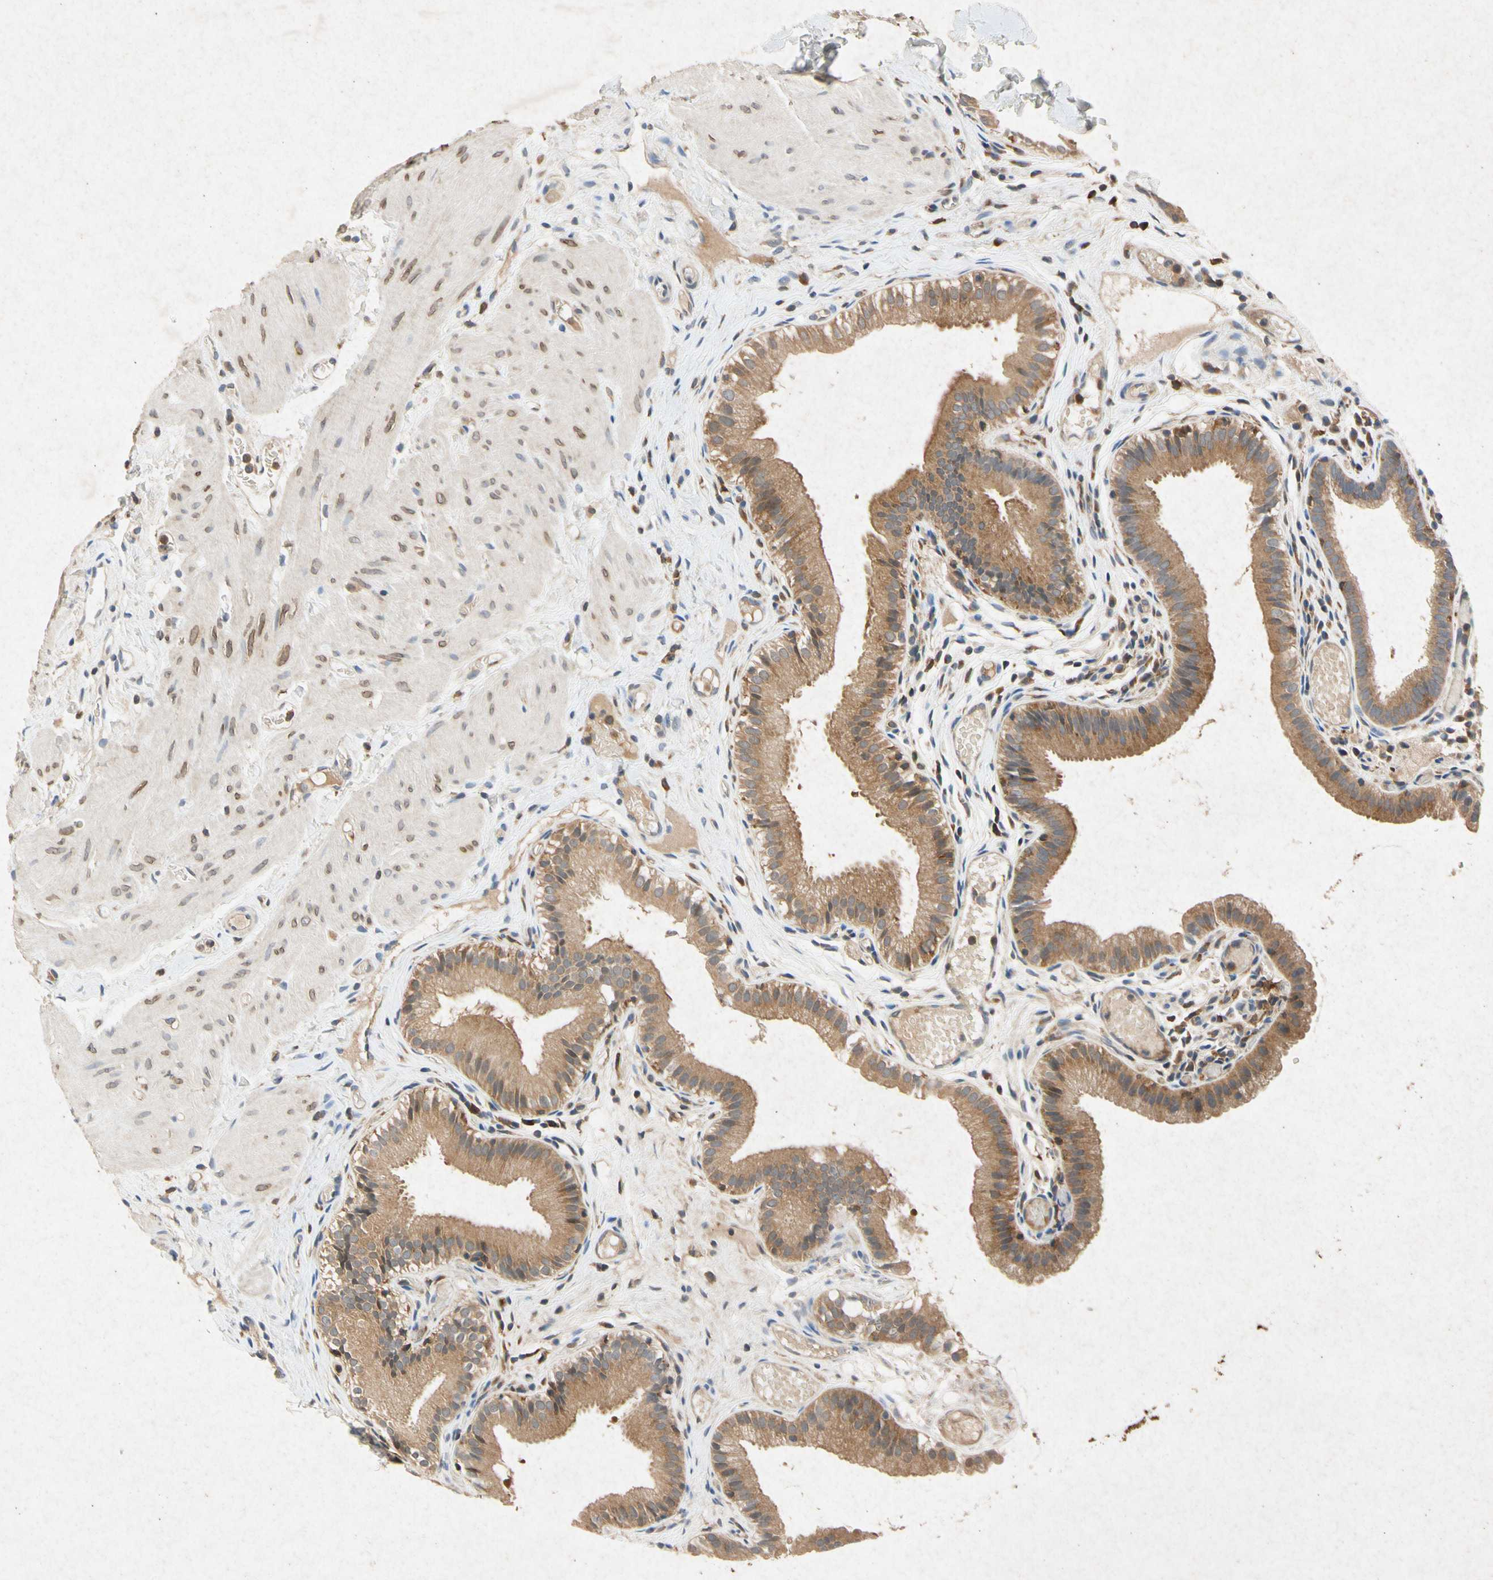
{"staining": {"intensity": "moderate", "quantity": ">75%", "location": "cytoplasmic/membranous"}, "tissue": "gallbladder", "cell_type": "Glandular cells", "image_type": "normal", "snomed": [{"axis": "morphology", "description": "Normal tissue, NOS"}, {"axis": "topography", "description": "Gallbladder"}], "caption": "Immunohistochemical staining of normal human gallbladder displays >75% levels of moderate cytoplasmic/membranous protein staining in about >75% of glandular cells.", "gene": "RPS6KA1", "patient": {"sex": "female", "age": 26}}